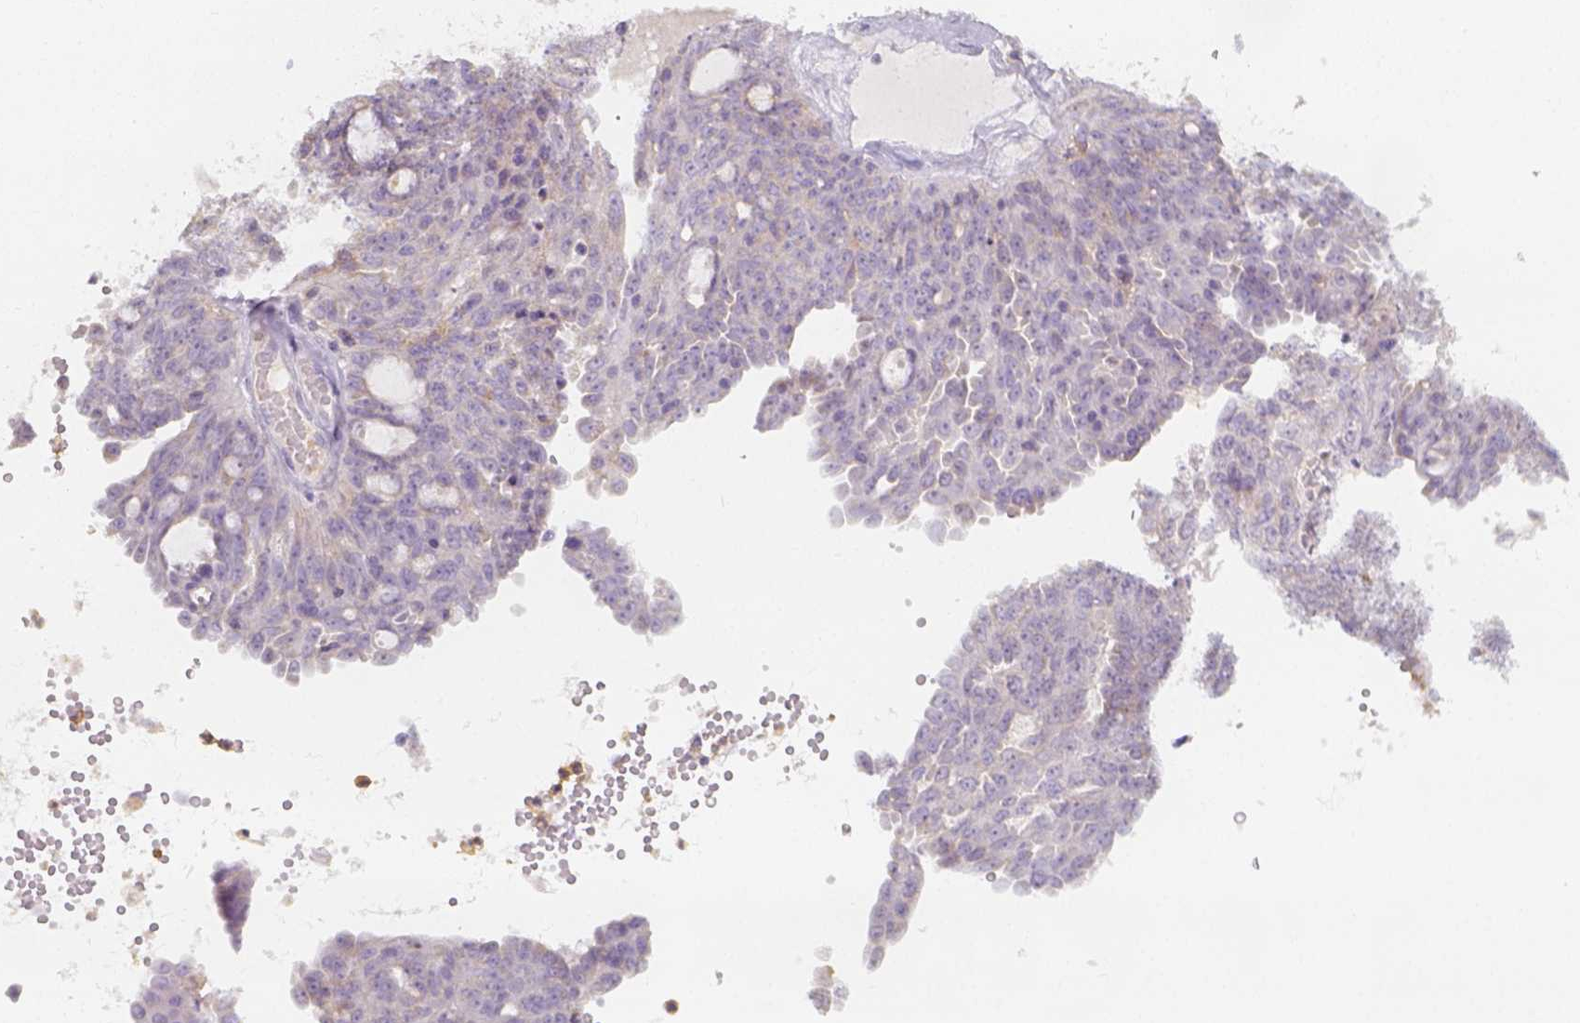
{"staining": {"intensity": "weak", "quantity": "<25%", "location": "cytoplasmic/membranous"}, "tissue": "ovarian cancer", "cell_type": "Tumor cells", "image_type": "cancer", "snomed": [{"axis": "morphology", "description": "Cystadenocarcinoma, serous, NOS"}, {"axis": "topography", "description": "Ovary"}], "caption": "Ovarian serous cystadenocarcinoma stained for a protein using immunohistochemistry shows no positivity tumor cells.", "gene": "PTPRJ", "patient": {"sex": "female", "age": 71}}